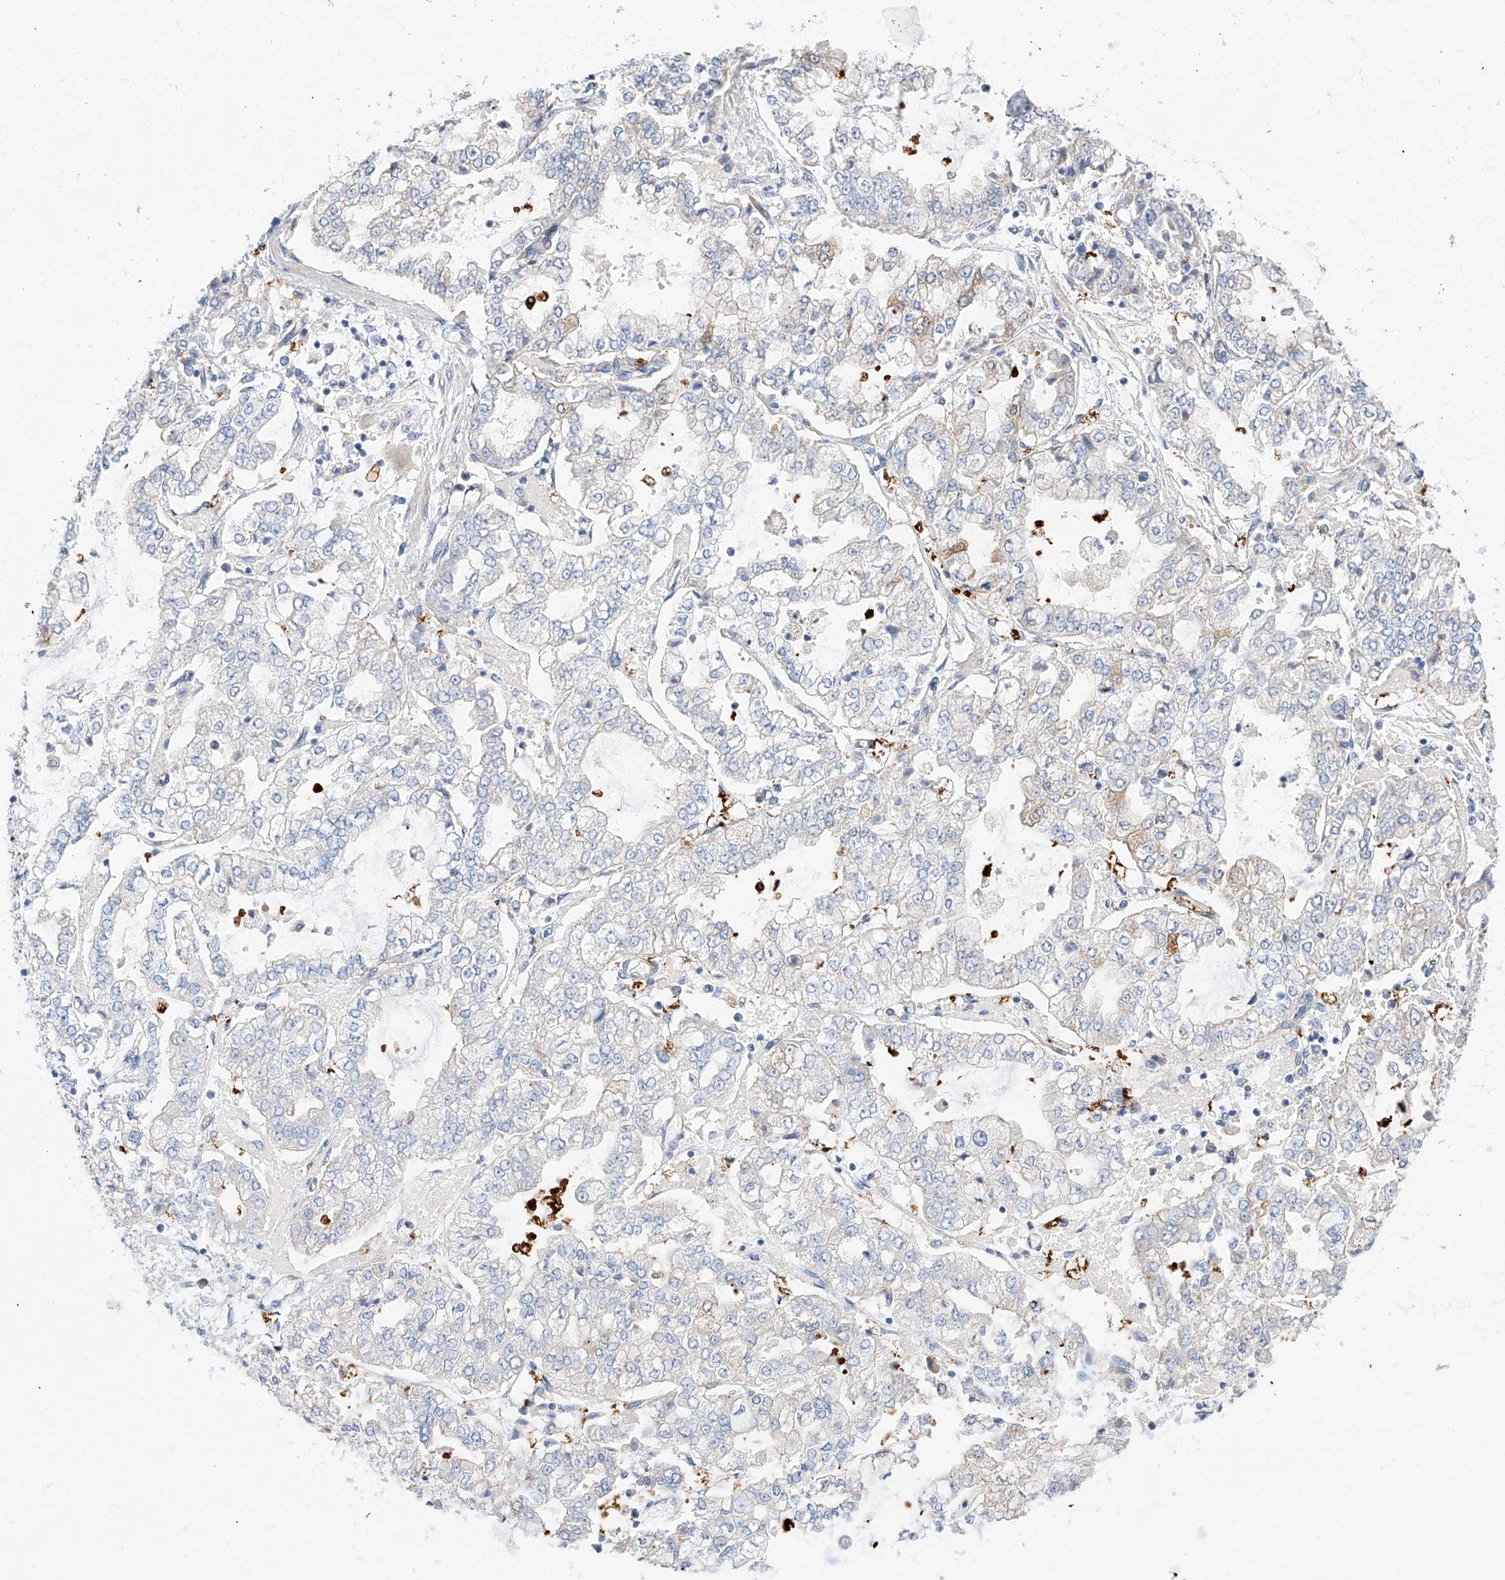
{"staining": {"intensity": "negative", "quantity": "none", "location": "none"}, "tissue": "stomach cancer", "cell_type": "Tumor cells", "image_type": "cancer", "snomed": [{"axis": "morphology", "description": "Adenocarcinoma, NOS"}, {"axis": "topography", "description": "Stomach"}], "caption": "Immunohistochemistry (IHC) micrograph of neoplastic tissue: human stomach cancer (adenocarcinoma) stained with DAB demonstrates no significant protein staining in tumor cells.", "gene": "GLMN", "patient": {"sex": "male", "age": 76}}